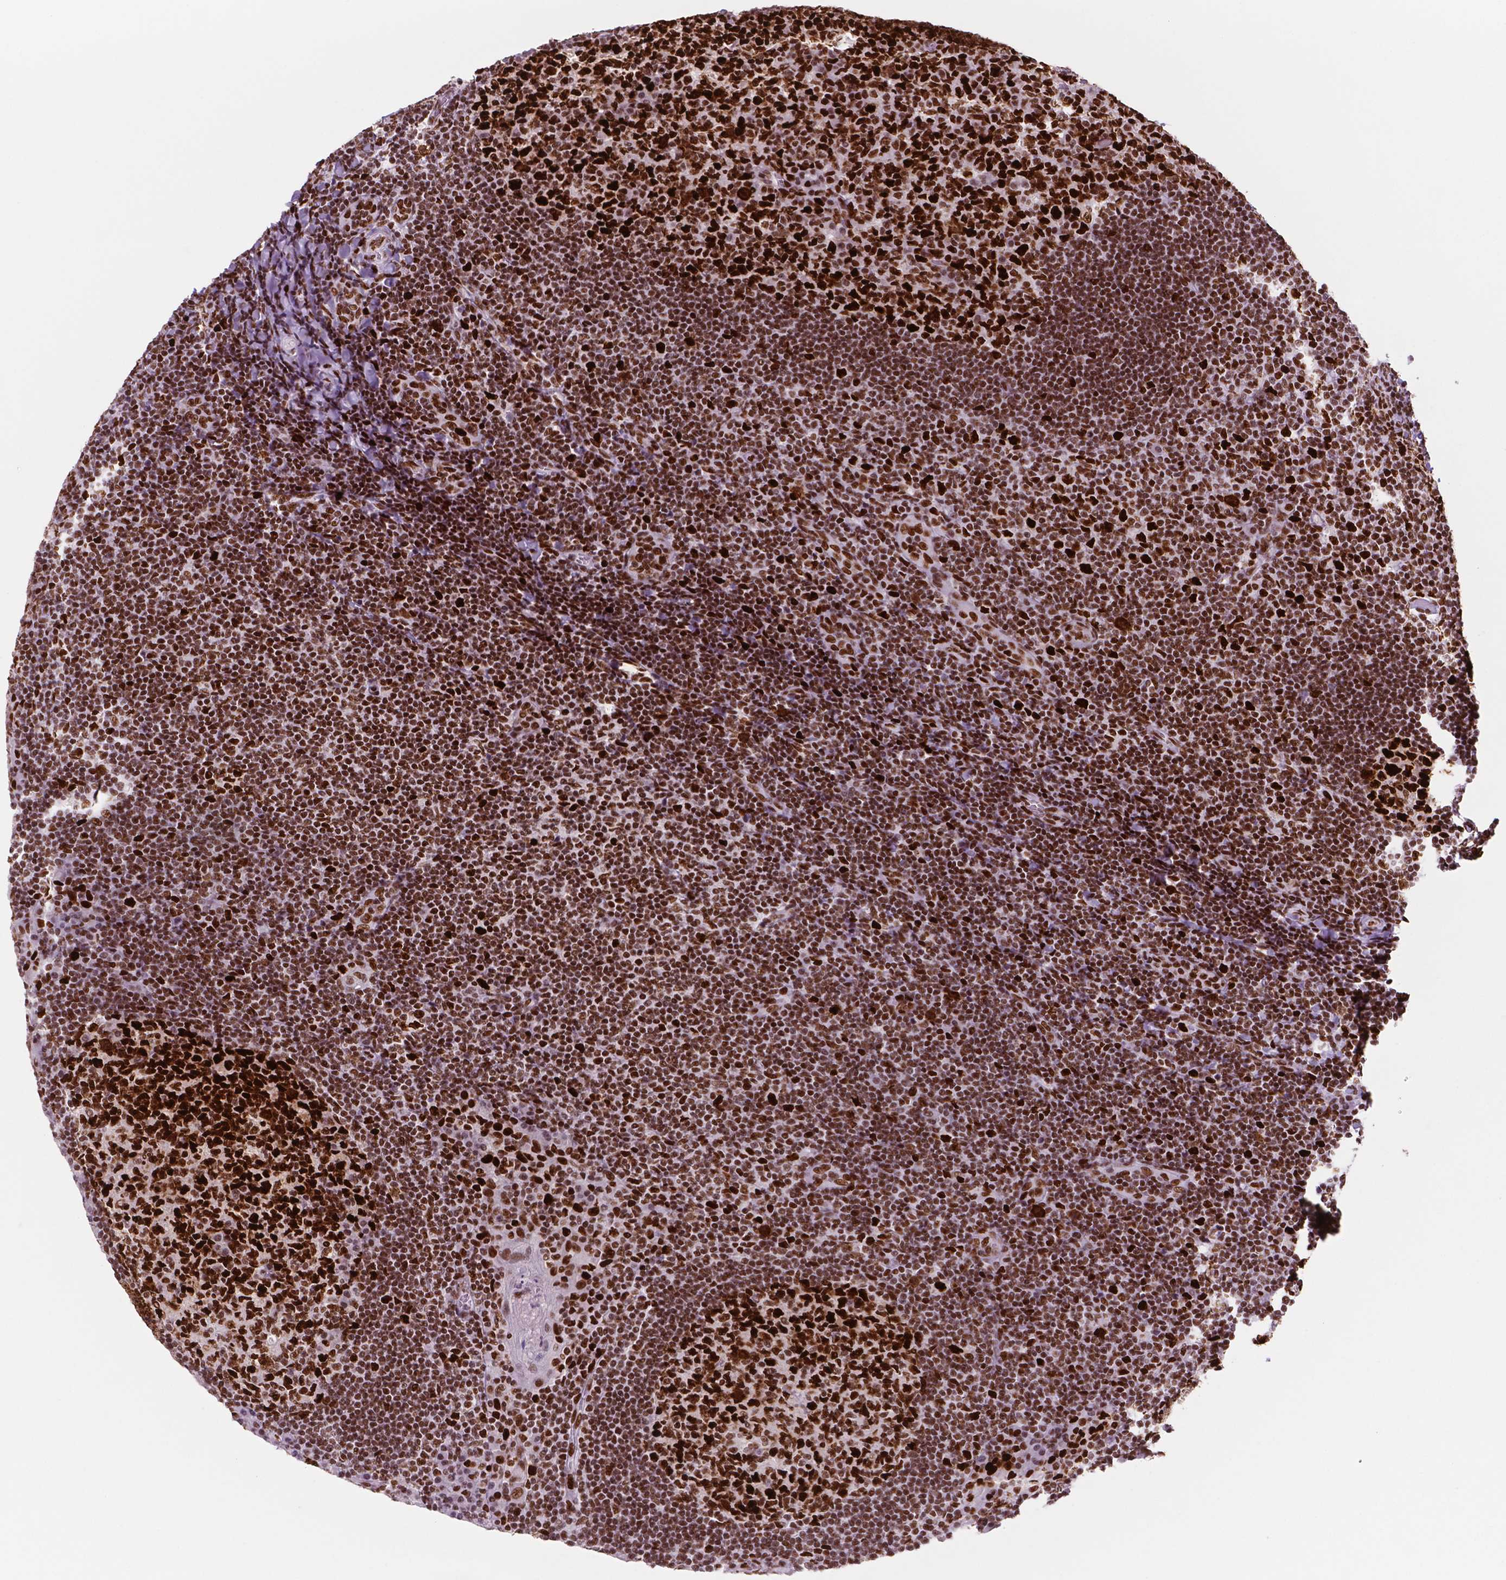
{"staining": {"intensity": "strong", "quantity": ">75%", "location": "nuclear"}, "tissue": "tonsil", "cell_type": "Germinal center cells", "image_type": "normal", "snomed": [{"axis": "morphology", "description": "Normal tissue, NOS"}, {"axis": "topography", "description": "Tonsil"}], "caption": "Strong nuclear protein positivity is identified in approximately >75% of germinal center cells in tonsil.", "gene": "MSH6", "patient": {"sex": "male", "age": 17}}